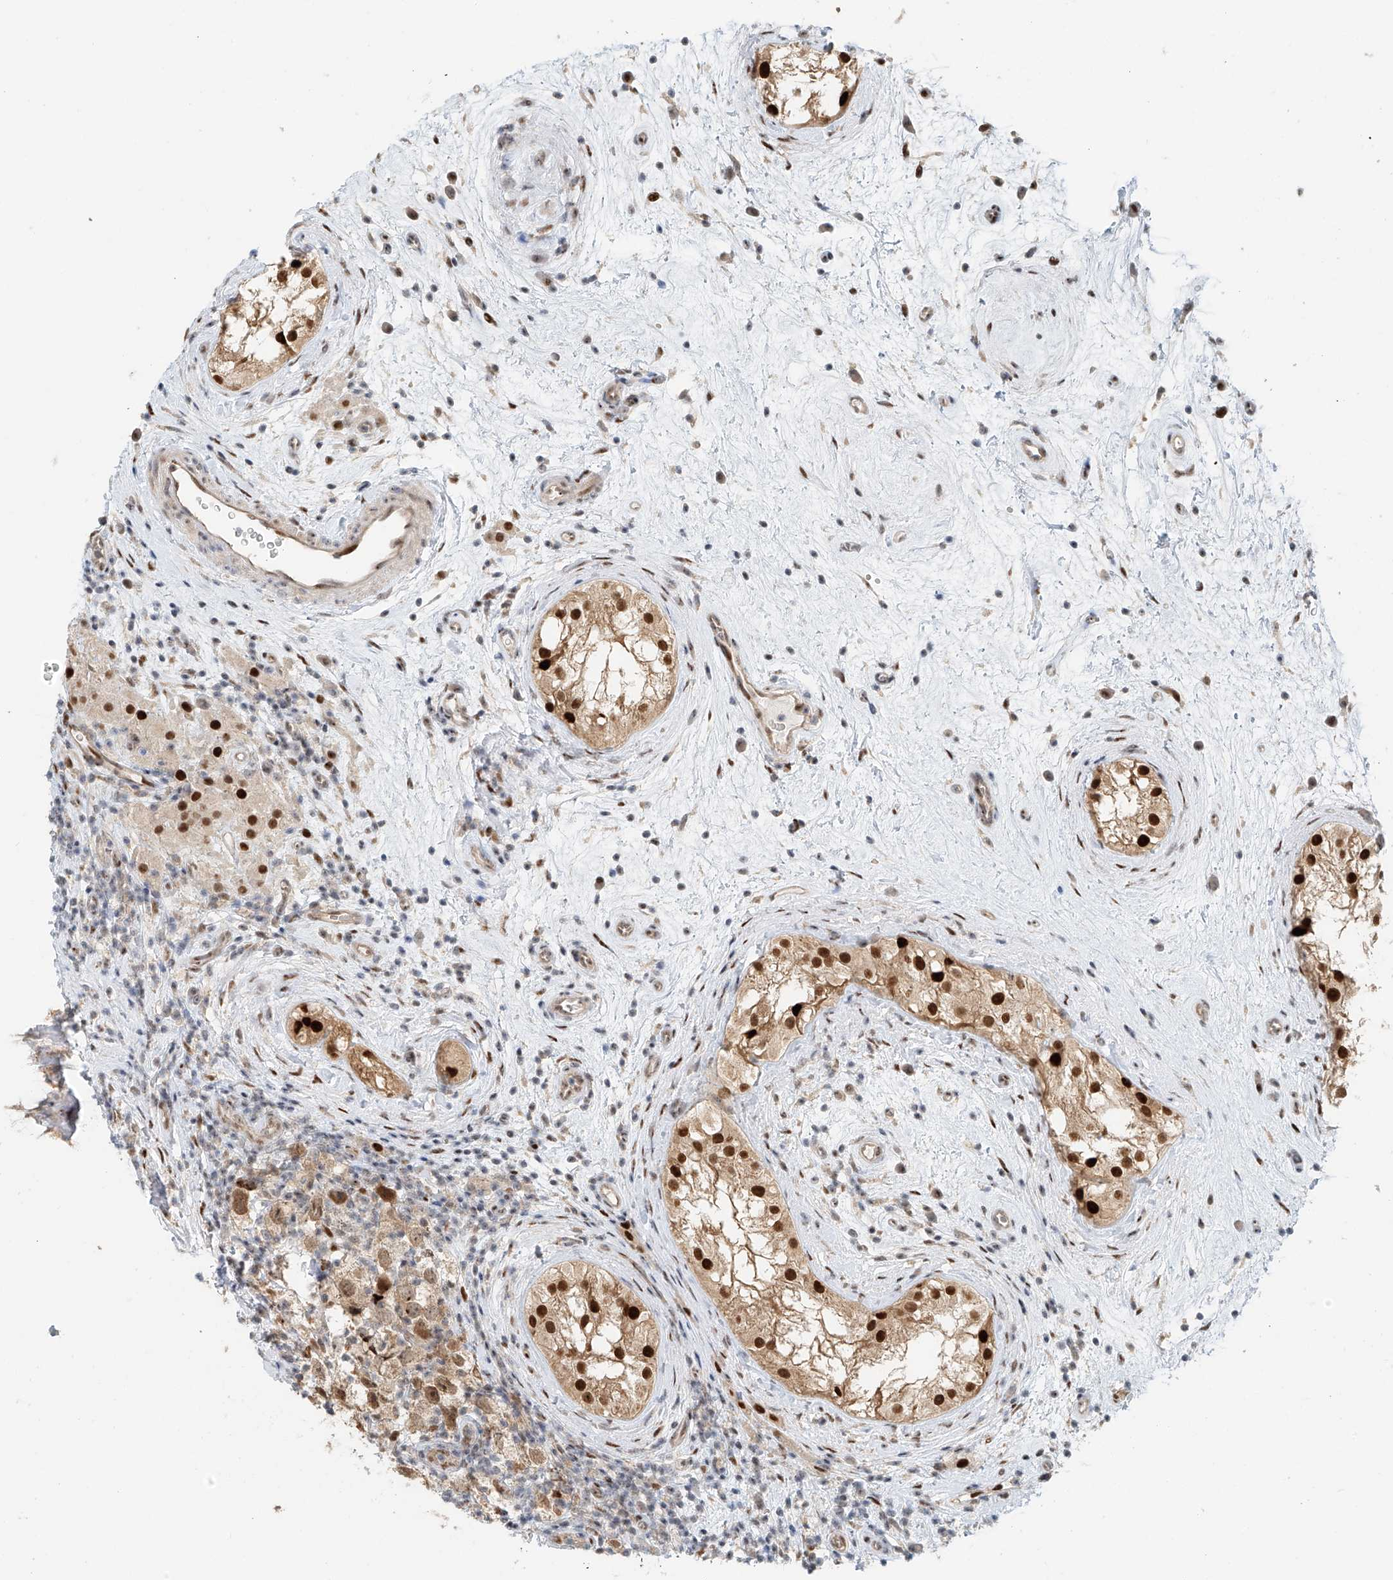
{"staining": {"intensity": "moderate", "quantity": ">75%", "location": "nuclear"}, "tissue": "testis cancer", "cell_type": "Tumor cells", "image_type": "cancer", "snomed": [{"axis": "morphology", "description": "Seminoma, NOS"}, {"axis": "topography", "description": "Testis"}], "caption": "Immunohistochemistry (IHC) (DAB (3,3'-diaminobenzidine)) staining of testis cancer (seminoma) displays moderate nuclear protein expression in about >75% of tumor cells.", "gene": "ZNF514", "patient": {"sex": "male", "age": 49}}